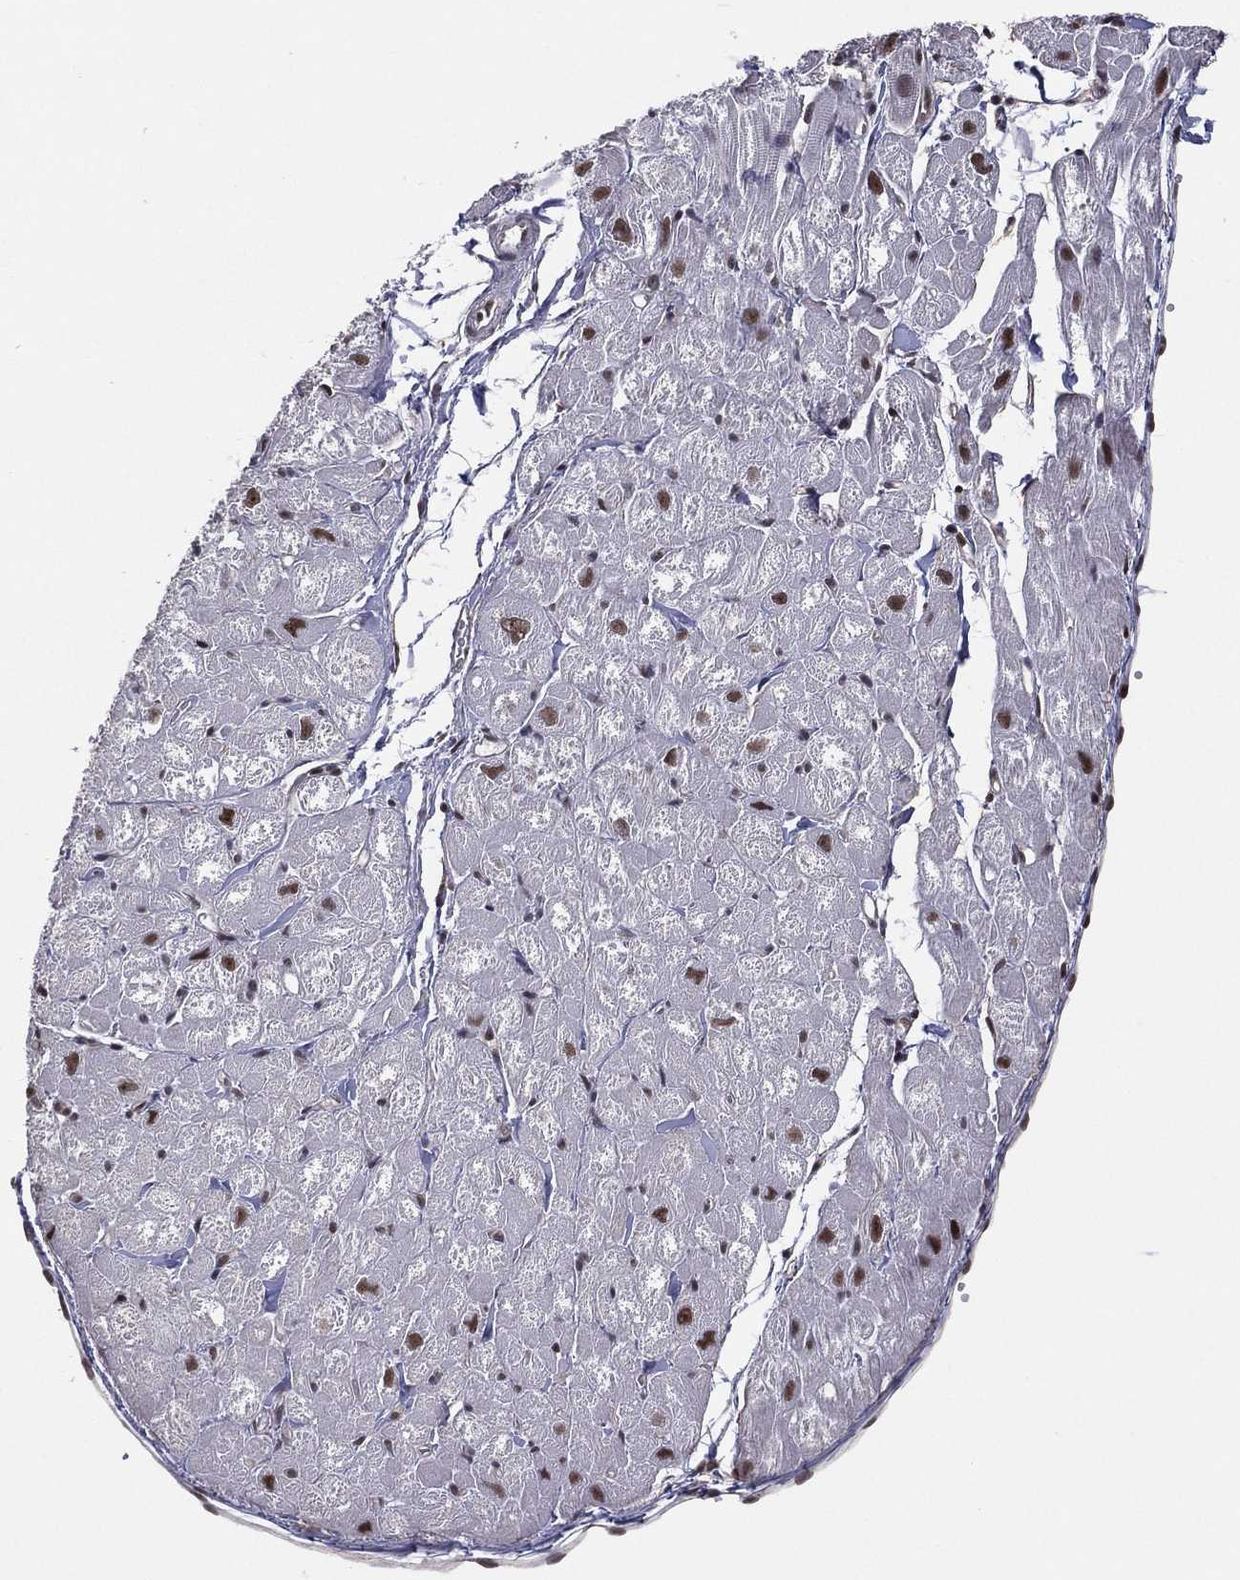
{"staining": {"intensity": "strong", "quantity": "25%-75%", "location": "nuclear"}, "tissue": "heart muscle", "cell_type": "Cardiomyocytes", "image_type": "normal", "snomed": [{"axis": "morphology", "description": "Normal tissue, NOS"}, {"axis": "topography", "description": "Heart"}], "caption": "About 25%-75% of cardiomyocytes in normal heart muscle display strong nuclear protein staining as visualized by brown immunohistochemical staining.", "gene": "GPALPP1", "patient": {"sex": "male", "age": 58}}